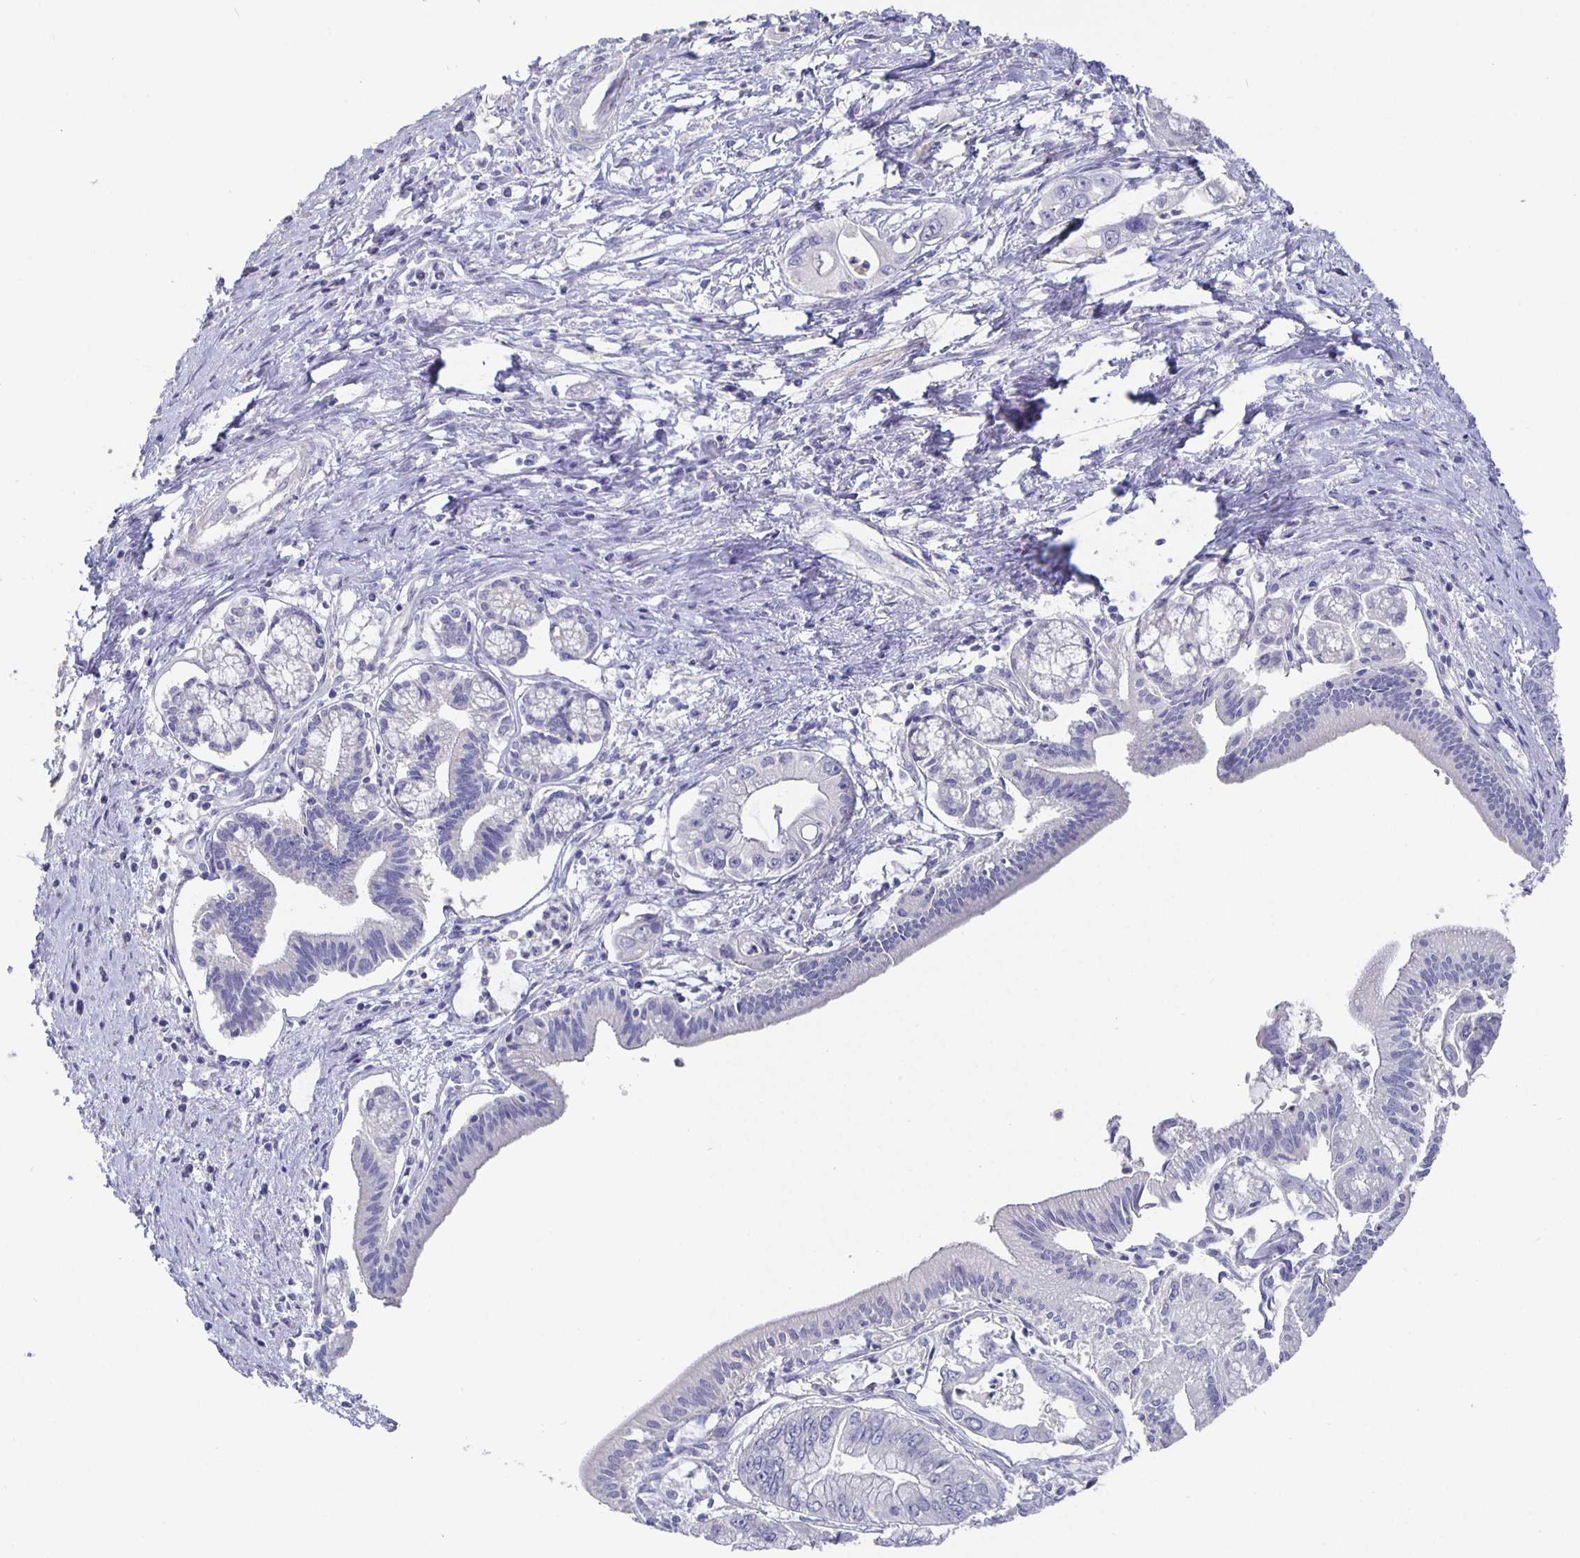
{"staining": {"intensity": "negative", "quantity": "none", "location": "none"}, "tissue": "pancreatic cancer", "cell_type": "Tumor cells", "image_type": "cancer", "snomed": [{"axis": "morphology", "description": "Adenocarcinoma, NOS"}, {"axis": "topography", "description": "Pancreas"}], "caption": "Protein analysis of pancreatic adenocarcinoma displays no significant positivity in tumor cells.", "gene": "CFAP74", "patient": {"sex": "male", "age": 61}}